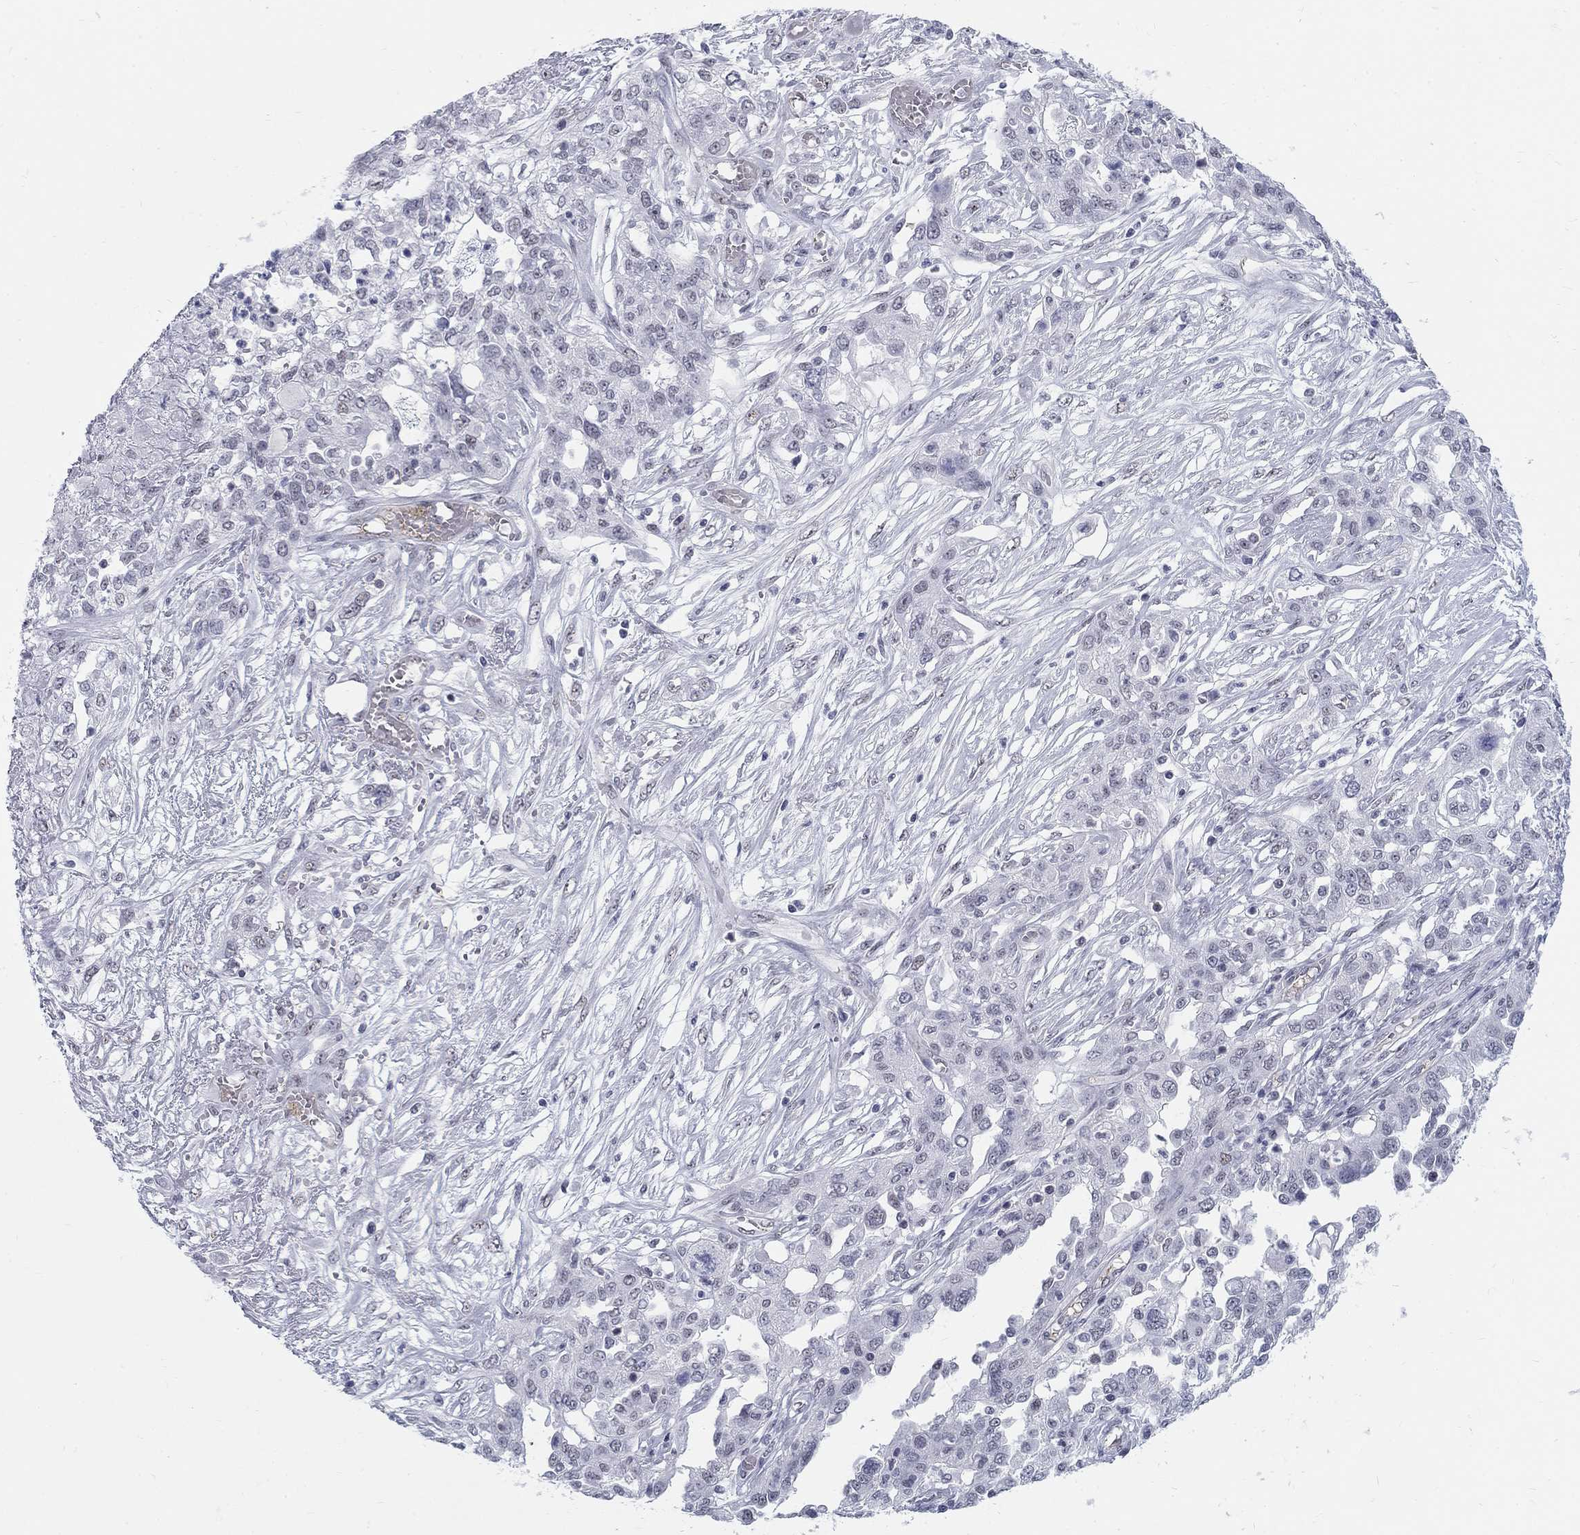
{"staining": {"intensity": "negative", "quantity": "none", "location": "none"}, "tissue": "ovarian cancer", "cell_type": "Tumor cells", "image_type": "cancer", "snomed": [{"axis": "morphology", "description": "Cystadenocarcinoma, serous, NOS"}, {"axis": "topography", "description": "Ovary"}], "caption": "Tumor cells show no significant protein staining in ovarian cancer (serous cystadenocarcinoma).", "gene": "DMTN", "patient": {"sex": "female", "age": 67}}